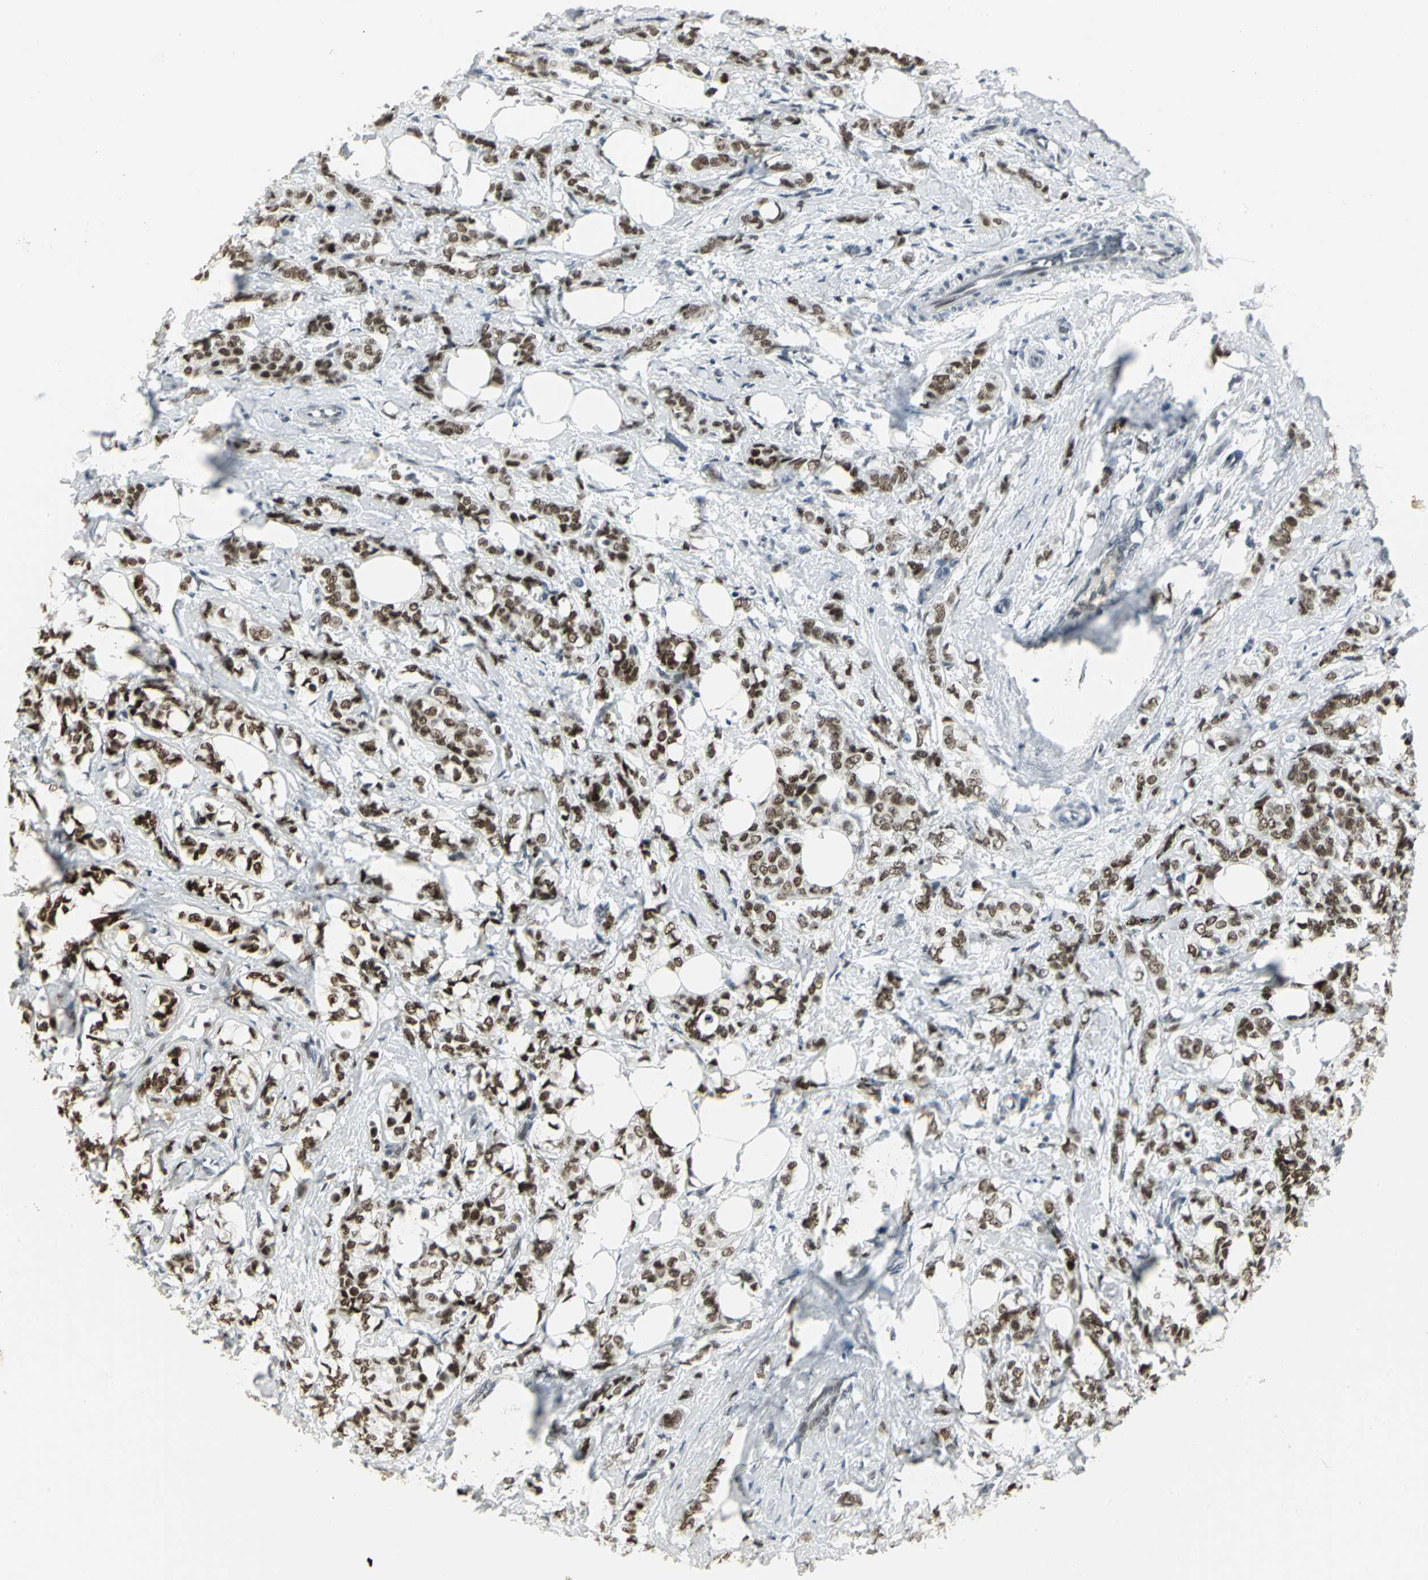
{"staining": {"intensity": "strong", "quantity": ">75%", "location": "nuclear"}, "tissue": "breast cancer", "cell_type": "Tumor cells", "image_type": "cancer", "snomed": [{"axis": "morphology", "description": "Lobular carcinoma"}, {"axis": "topography", "description": "Breast"}], "caption": "Tumor cells demonstrate strong nuclear expression in approximately >75% of cells in breast cancer.", "gene": "CBX3", "patient": {"sex": "female", "age": 60}}